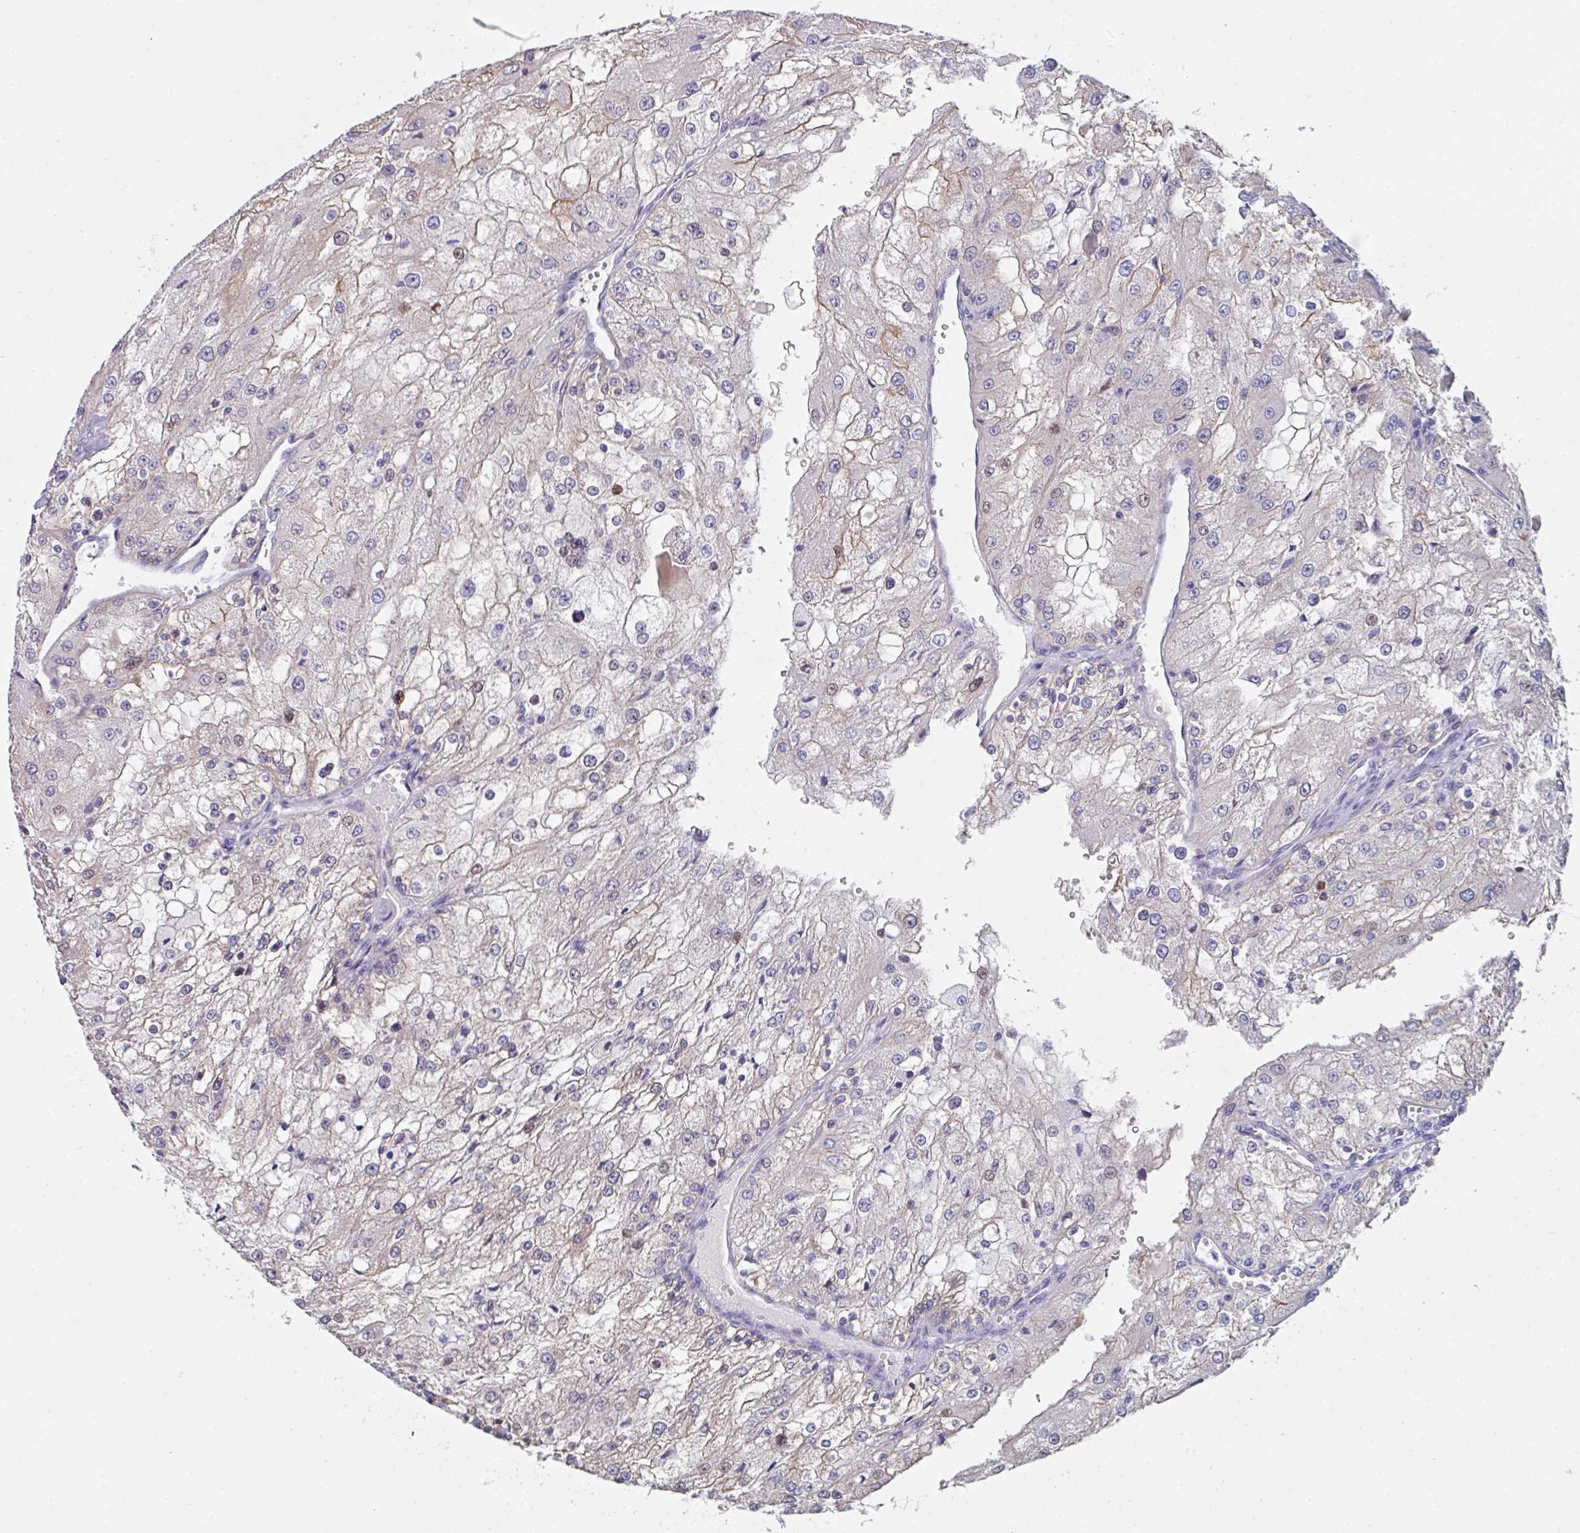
{"staining": {"intensity": "weak", "quantity": "<25%", "location": "cytoplasmic/membranous"}, "tissue": "renal cancer", "cell_type": "Tumor cells", "image_type": "cancer", "snomed": [{"axis": "morphology", "description": "Adenocarcinoma, NOS"}, {"axis": "topography", "description": "Kidney"}], "caption": "Adenocarcinoma (renal) was stained to show a protein in brown. There is no significant staining in tumor cells. Brightfield microscopy of IHC stained with DAB (brown) and hematoxylin (blue), captured at high magnification.", "gene": "FBXO47", "patient": {"sex": "female", "age": 74}}